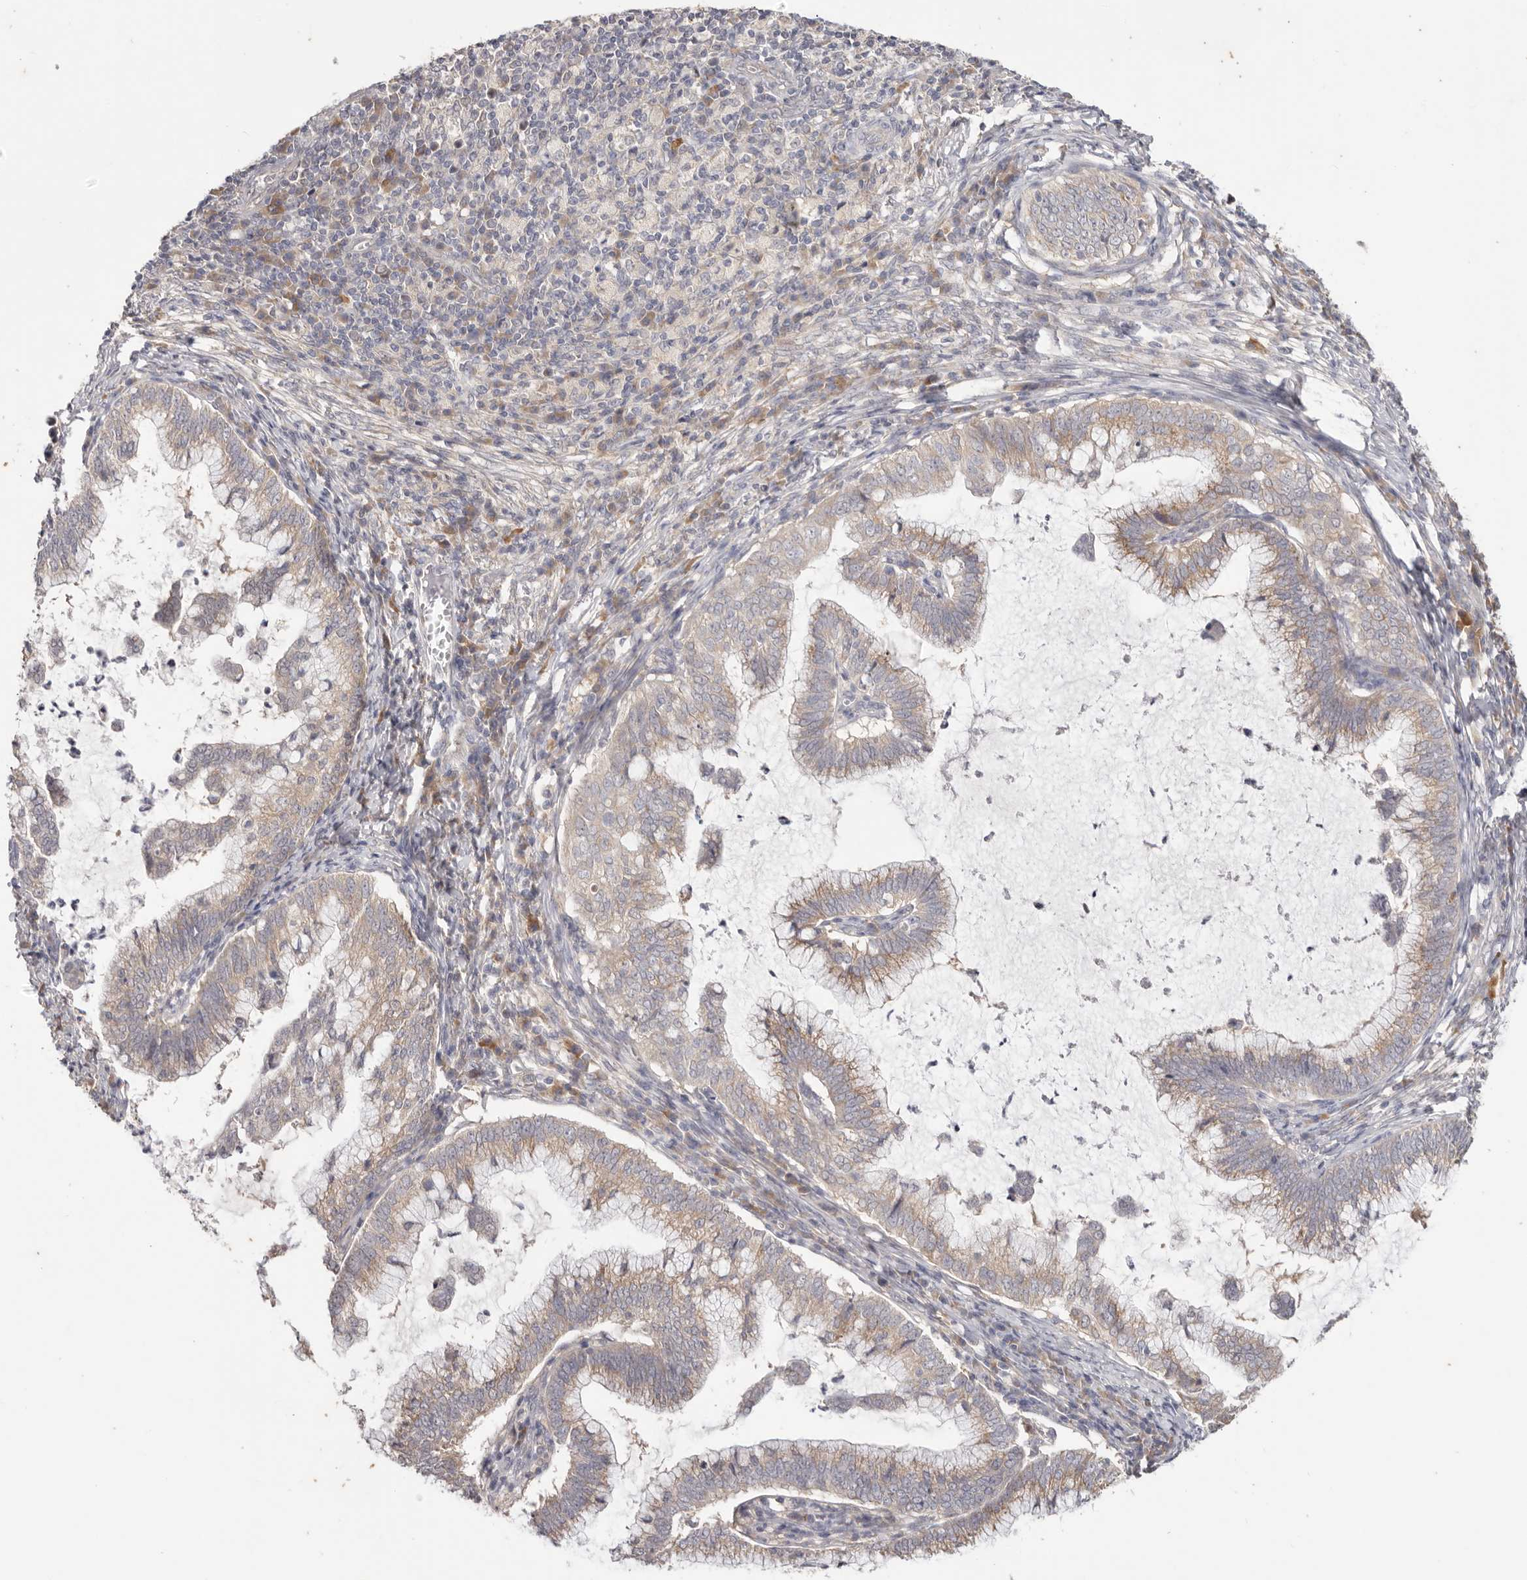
{"staining": {"intensity": "weak", "quantity": ">75%", "location": "cytoplasmic/membranous"}, "tissue": "cervical cancer", "cell_type": "Tumor cells", "image_type": "cancer", "snomed": [{"axis": "morphology", "description": "Adenocarcinoma, NOS"}, {"axis": "topography", "description": "Cervix"}], "caption": "The image displays a brown stain indicating the presence of a protein in the cytoplasmic/membranous of tumor cells in adenocarcinoma (cervical).", "gene": "WDR77", "patient": {"sex": "female", "age": 36}}